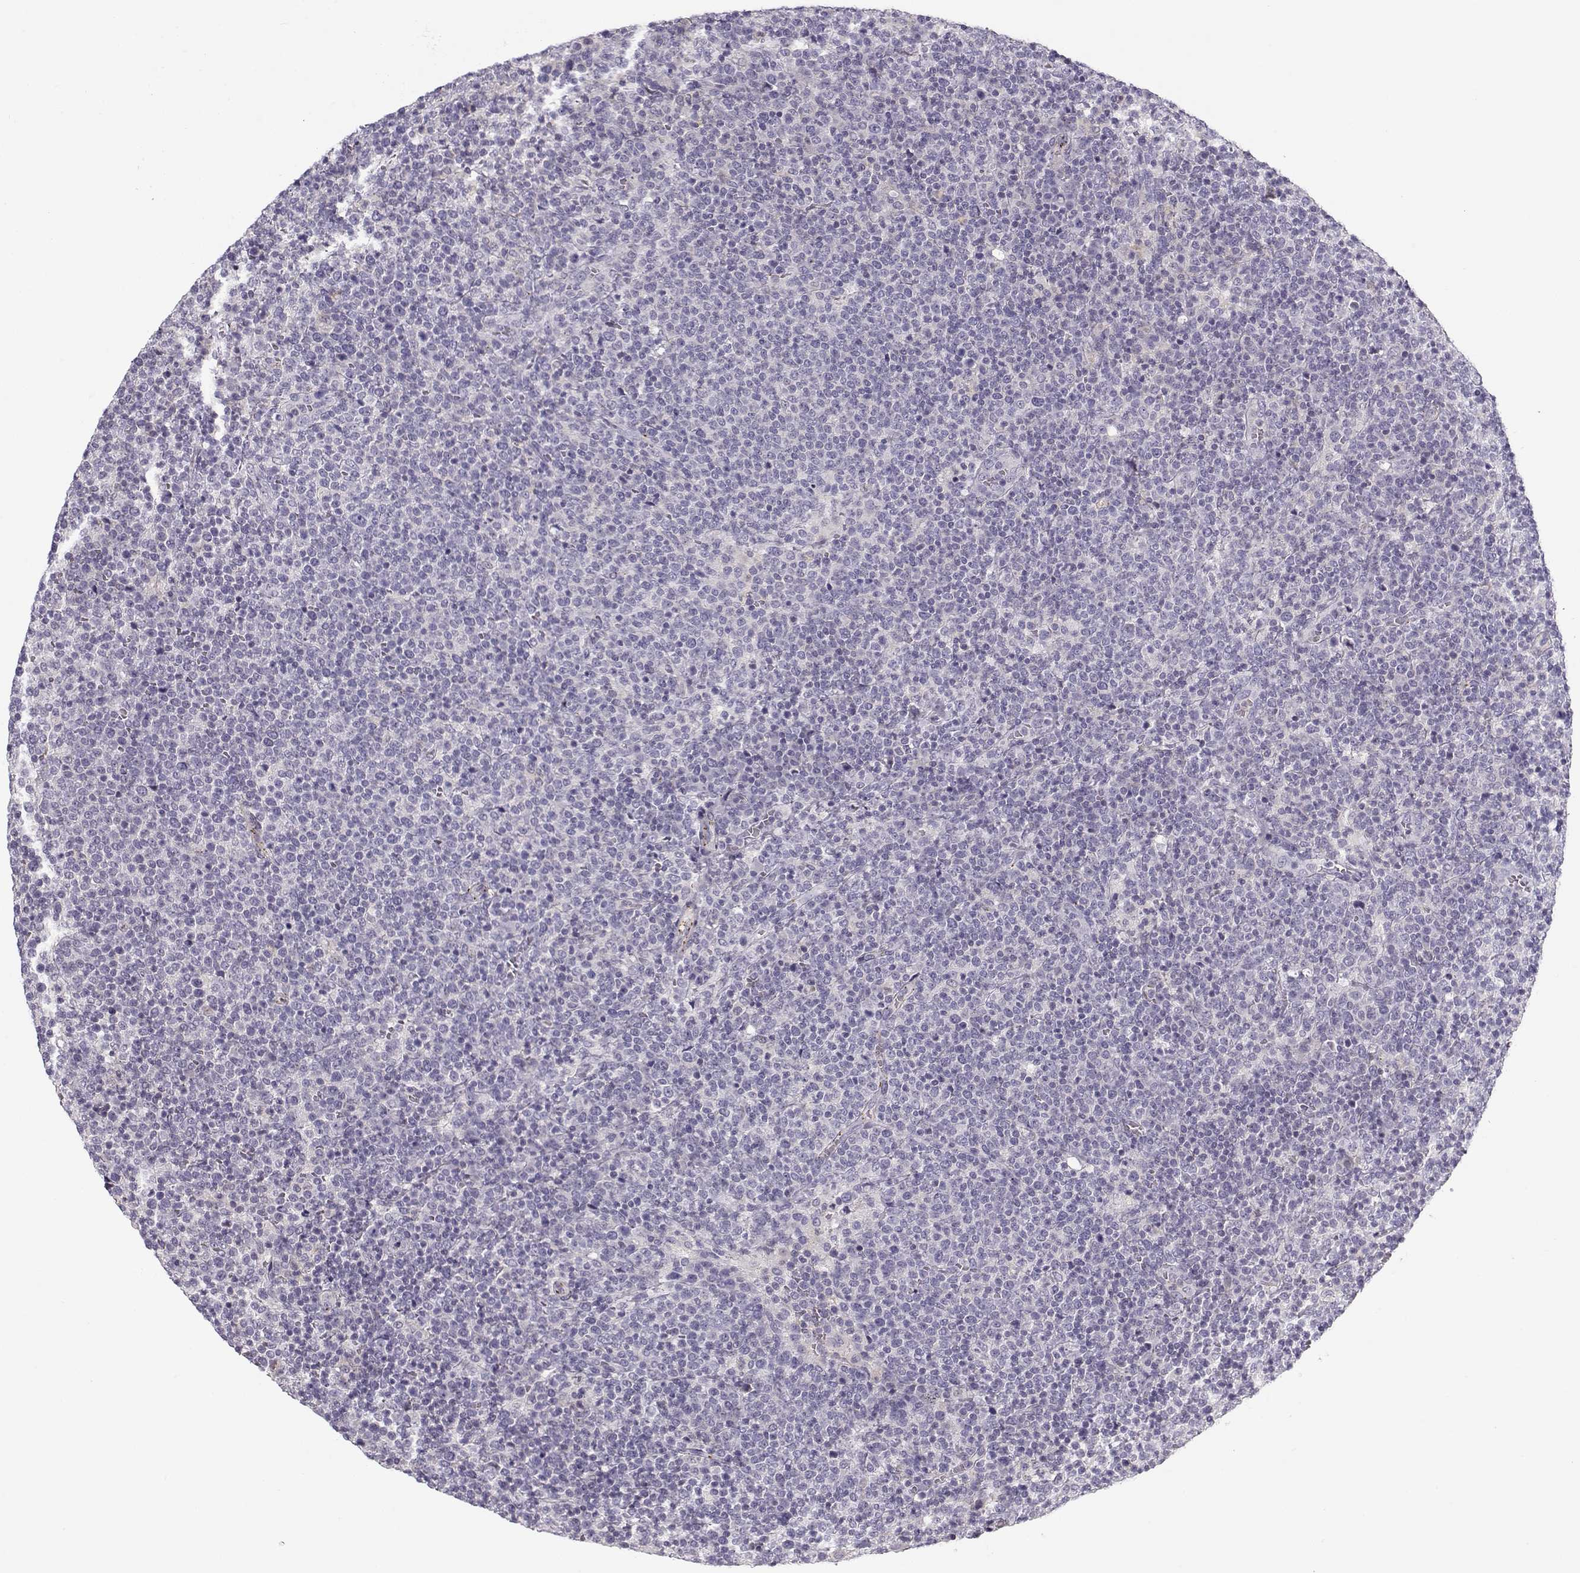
{"staining": {"intensity": "negative", "quantity": "none", "location": "none"}, "tissue": "lymphoma", "cell_type": "Tumor cells", "image_type": "cancer", "snomed": [{"axis": "morphology", "description": "Malignant lymphoma, non-Hodgkin's type, High grade"}, {"axis": "topography", "description": "Lymph node"}], "caption": "High magnification brightfield microscopy of malignant lymphoma, non-Hodgkin's type (high-grade) stained with DAB (brown) and counterstained with hematoxylin (blue): tumor cells show no significant staining. (Brightfield microscopy of DAB IHC at high magnification).", "gene": "MYO1A", "patient": {"sex": "male", "age": 61}}